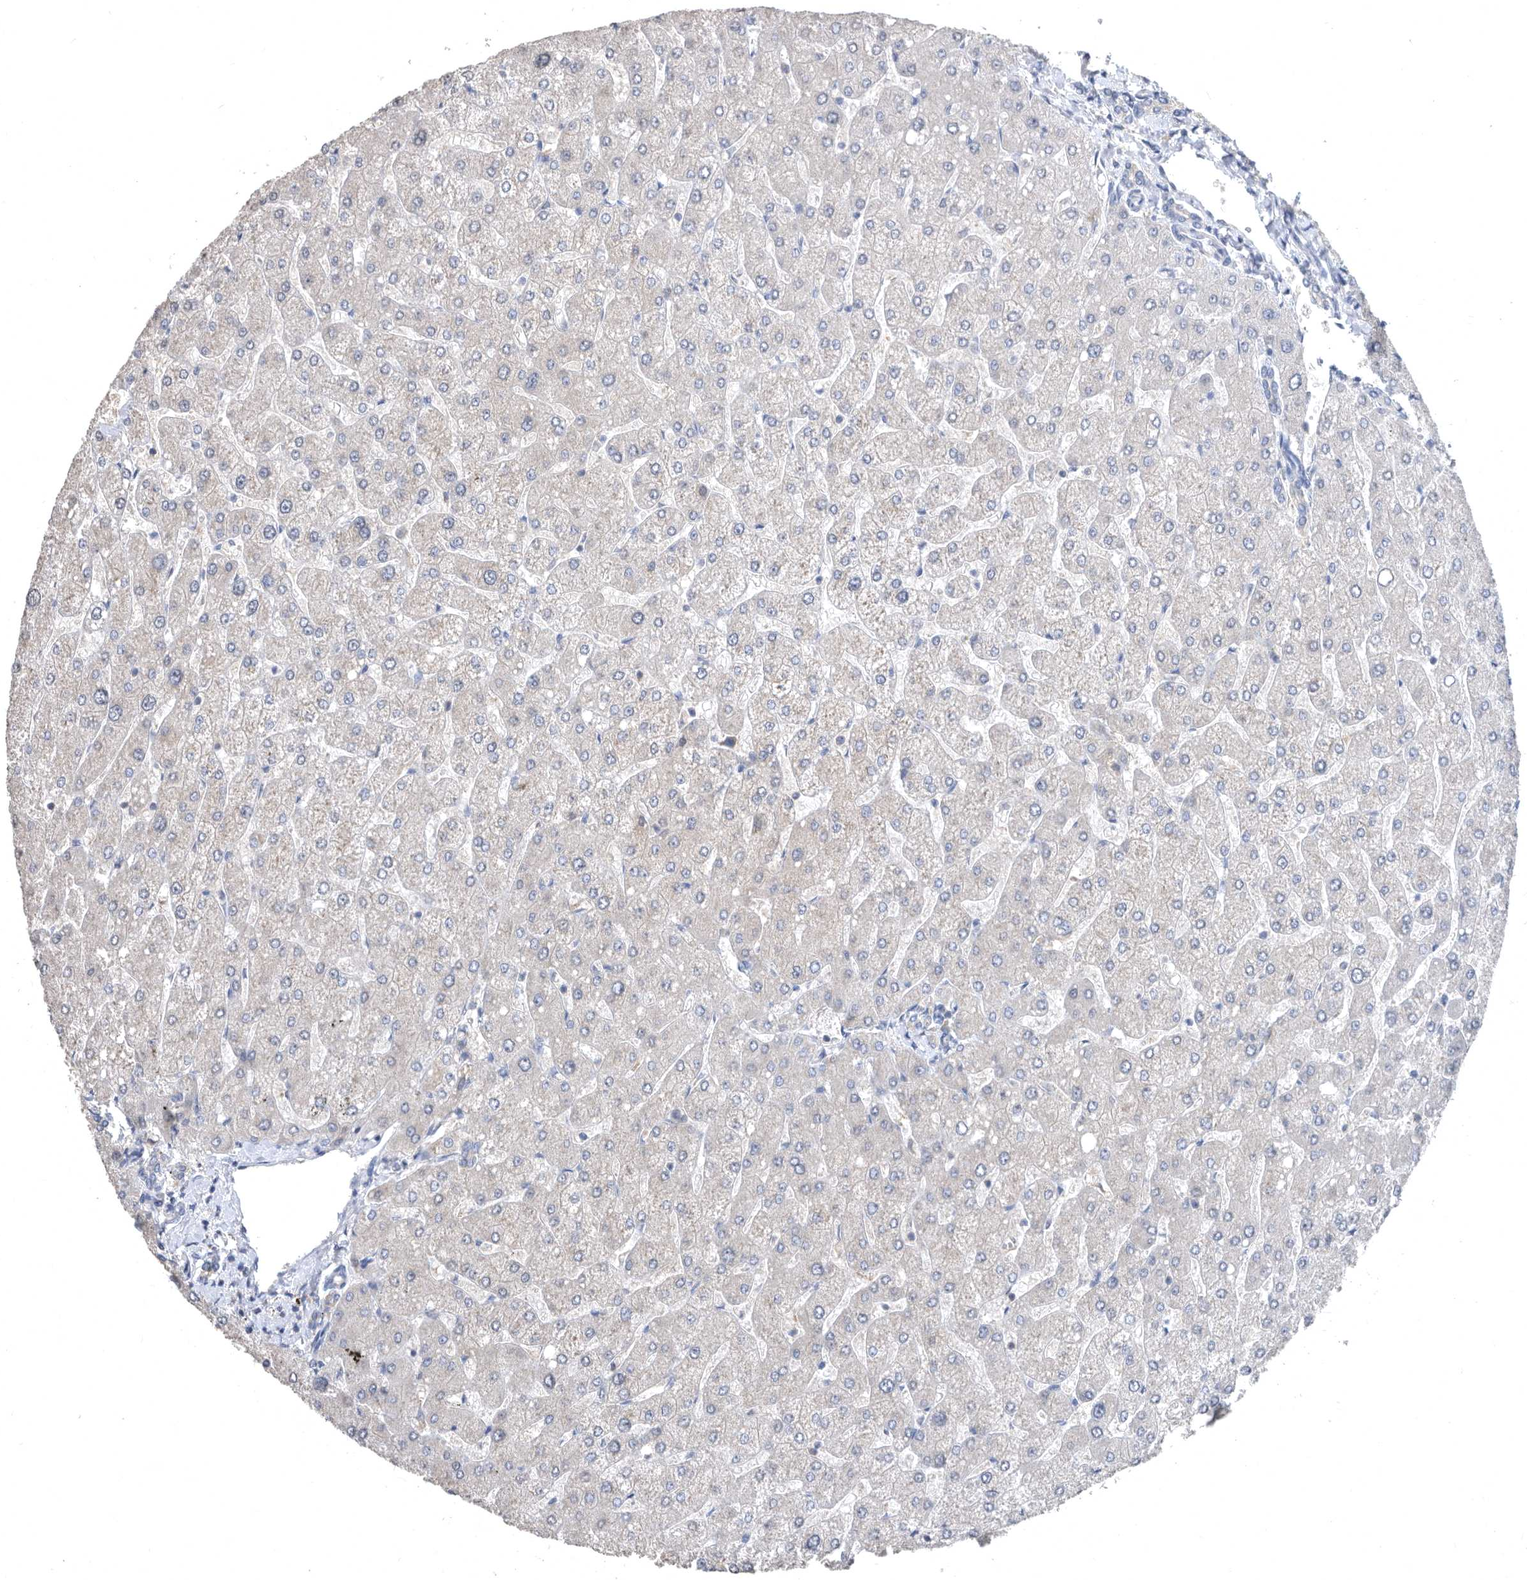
{"staining": {"intensity": "negative", "quantity": "none", "location": "none"}, "tissue": "liver", "cell_type": "Cholangiocytes", "image_type": "normal", "snomed": [{"axis": "morphology", "description": "Normal tissue, NOS"}, {"axis": "topography", "description": "Liver"}], "caption": "A micrograph of liver stained for a protein shows no brown staining in cholangiocytes.", "gene": "CCT4", "patient": {"sex": "male", "age": 55}}